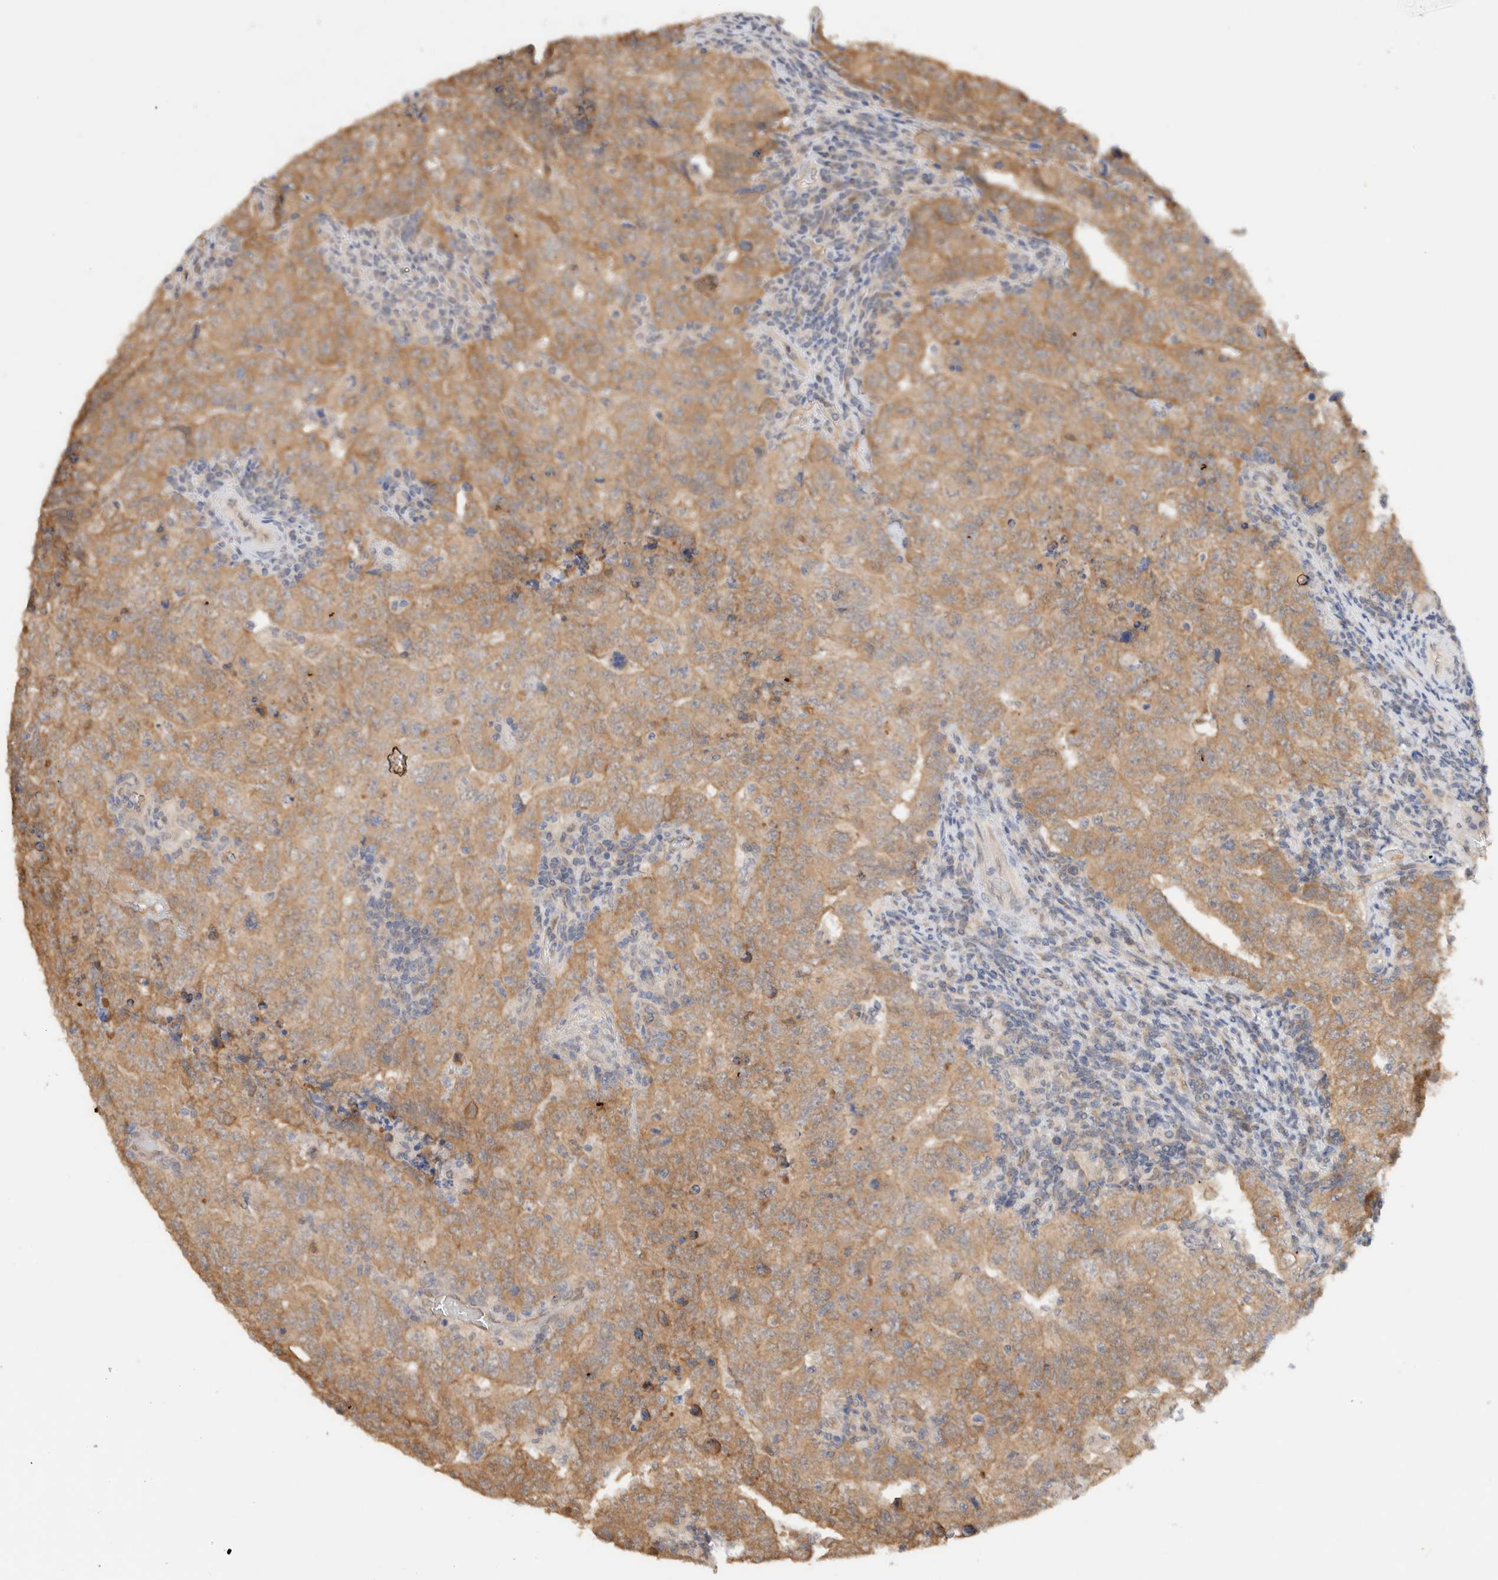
{"staining": {"intensity": "moderate", "quantity": ">75%", "location": "cytoplasmic/membranous"}, "tissue": "testis cancer", "cell_type": "Tumor cells", "image_type": "cancer", "snomed": [{"axis": "morphology", "description": "Carcinoma, Embryonal, NOS"}, {"axis": "topography", "description": "Testis"}], "caption": "Immunohistochemistry (IHC) of testis cancer (embryonal carcinoma) exhibits medium levels of moderate cytoplasmic/membranous expression in approximately >75% of tumor cells. The staining was performed using DAB to visualize the protein expression in brown, while the nuclei were stained in blue with hematoxylin (Magnification: 20x).", "gene": "CA13", "patient": {"sex": "male", "age": 26}}